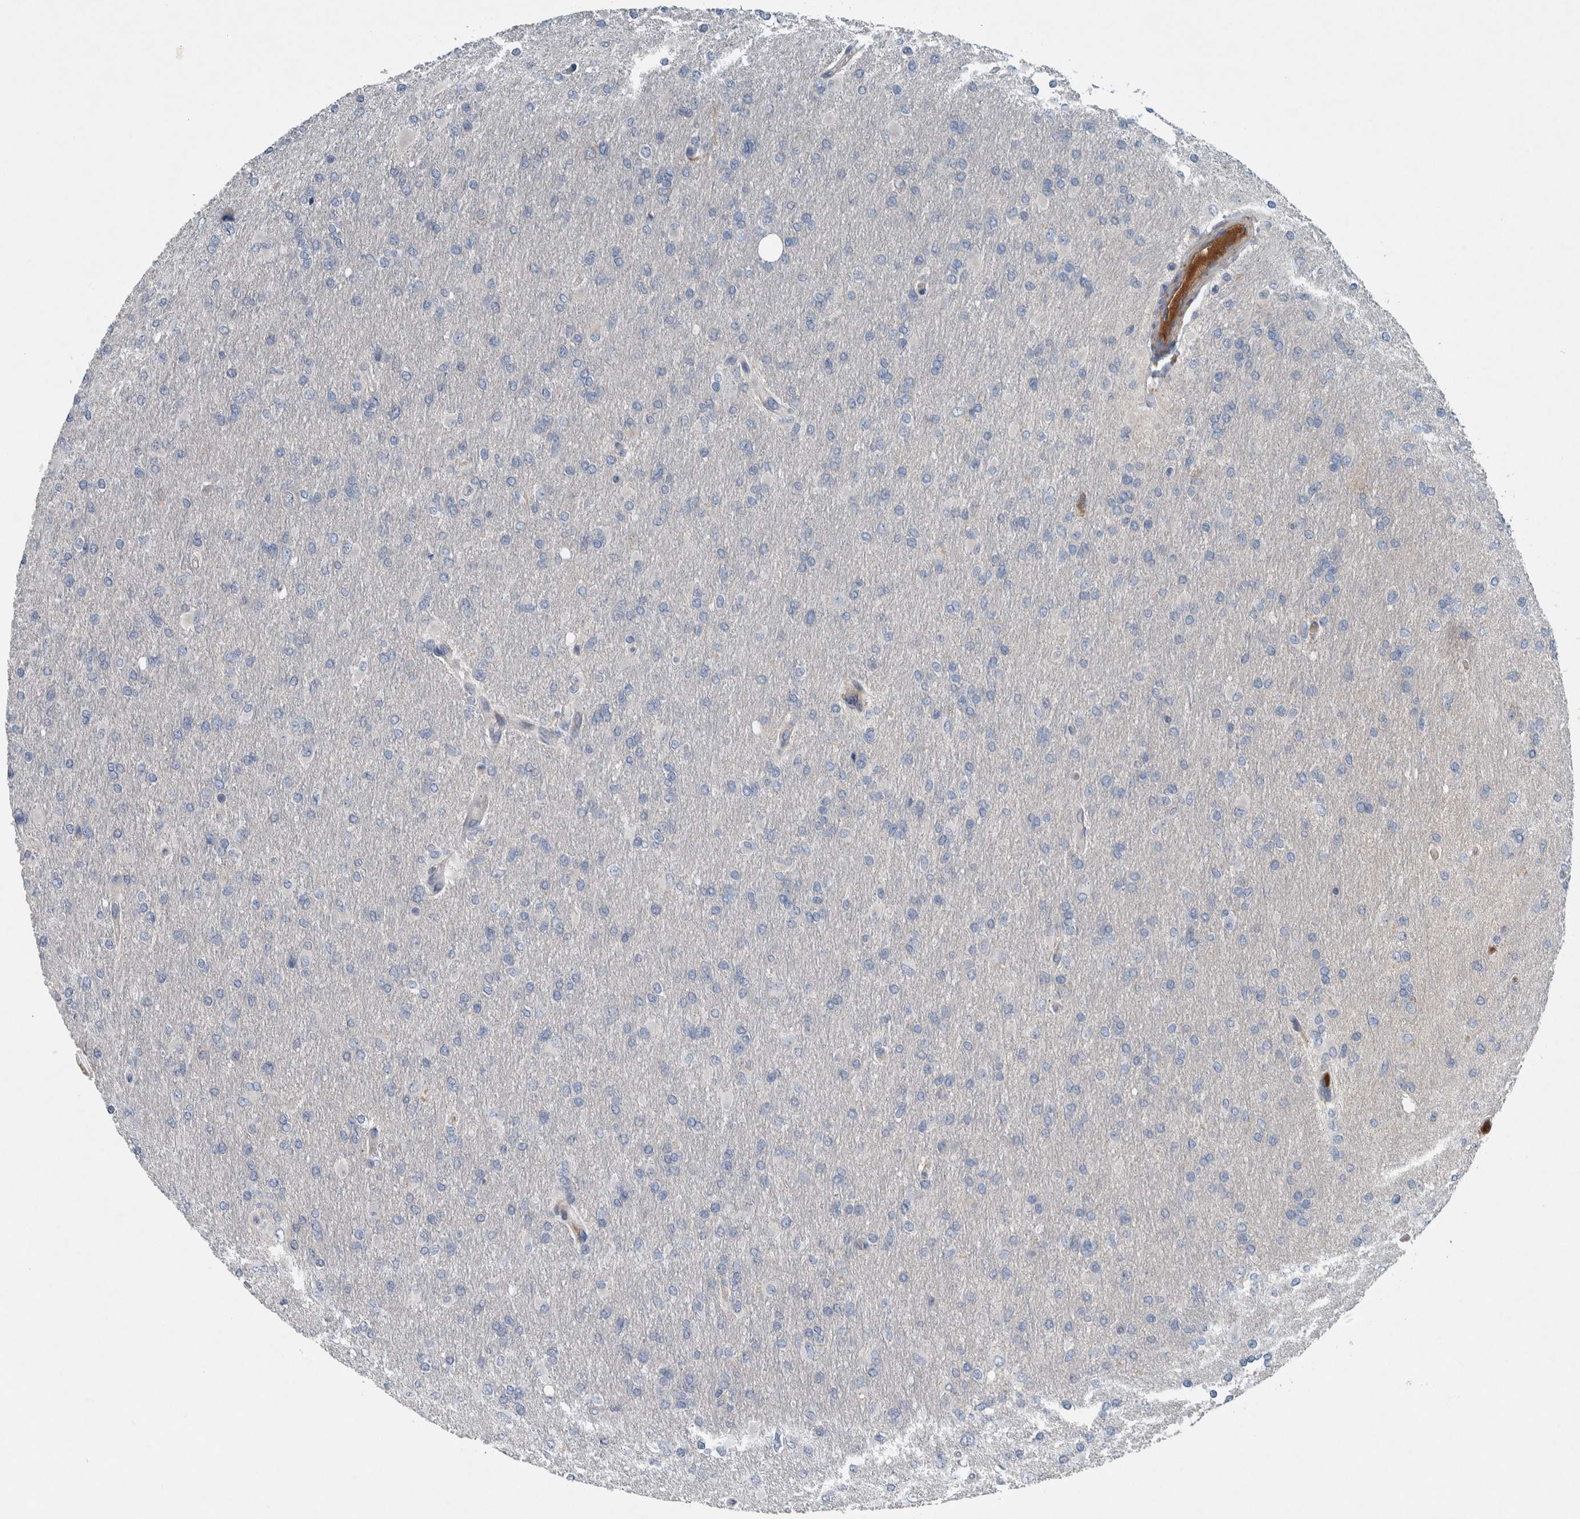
{"staining": {"intensity": "negative", "quantity": "none", "location": "none"}, "tissue": "glioma", "cell_type": "Tumor cells", "image_type": "cancer", "snomed": [{"axis": "morphology", "description": "Glioma, malignant, High grade"}, {"axis": "topography", "description": "Cerebral cortex"}], "caption": "High power microscopy photomicrograph of an IHC histopathology image of glioma, revealing no significant positivity in tumor cells. (Immunohistochemistry, brightfield microscopy, high magnification).", "gene": "SERPINC1", "patient": {"sex": "female", "age": 36}}